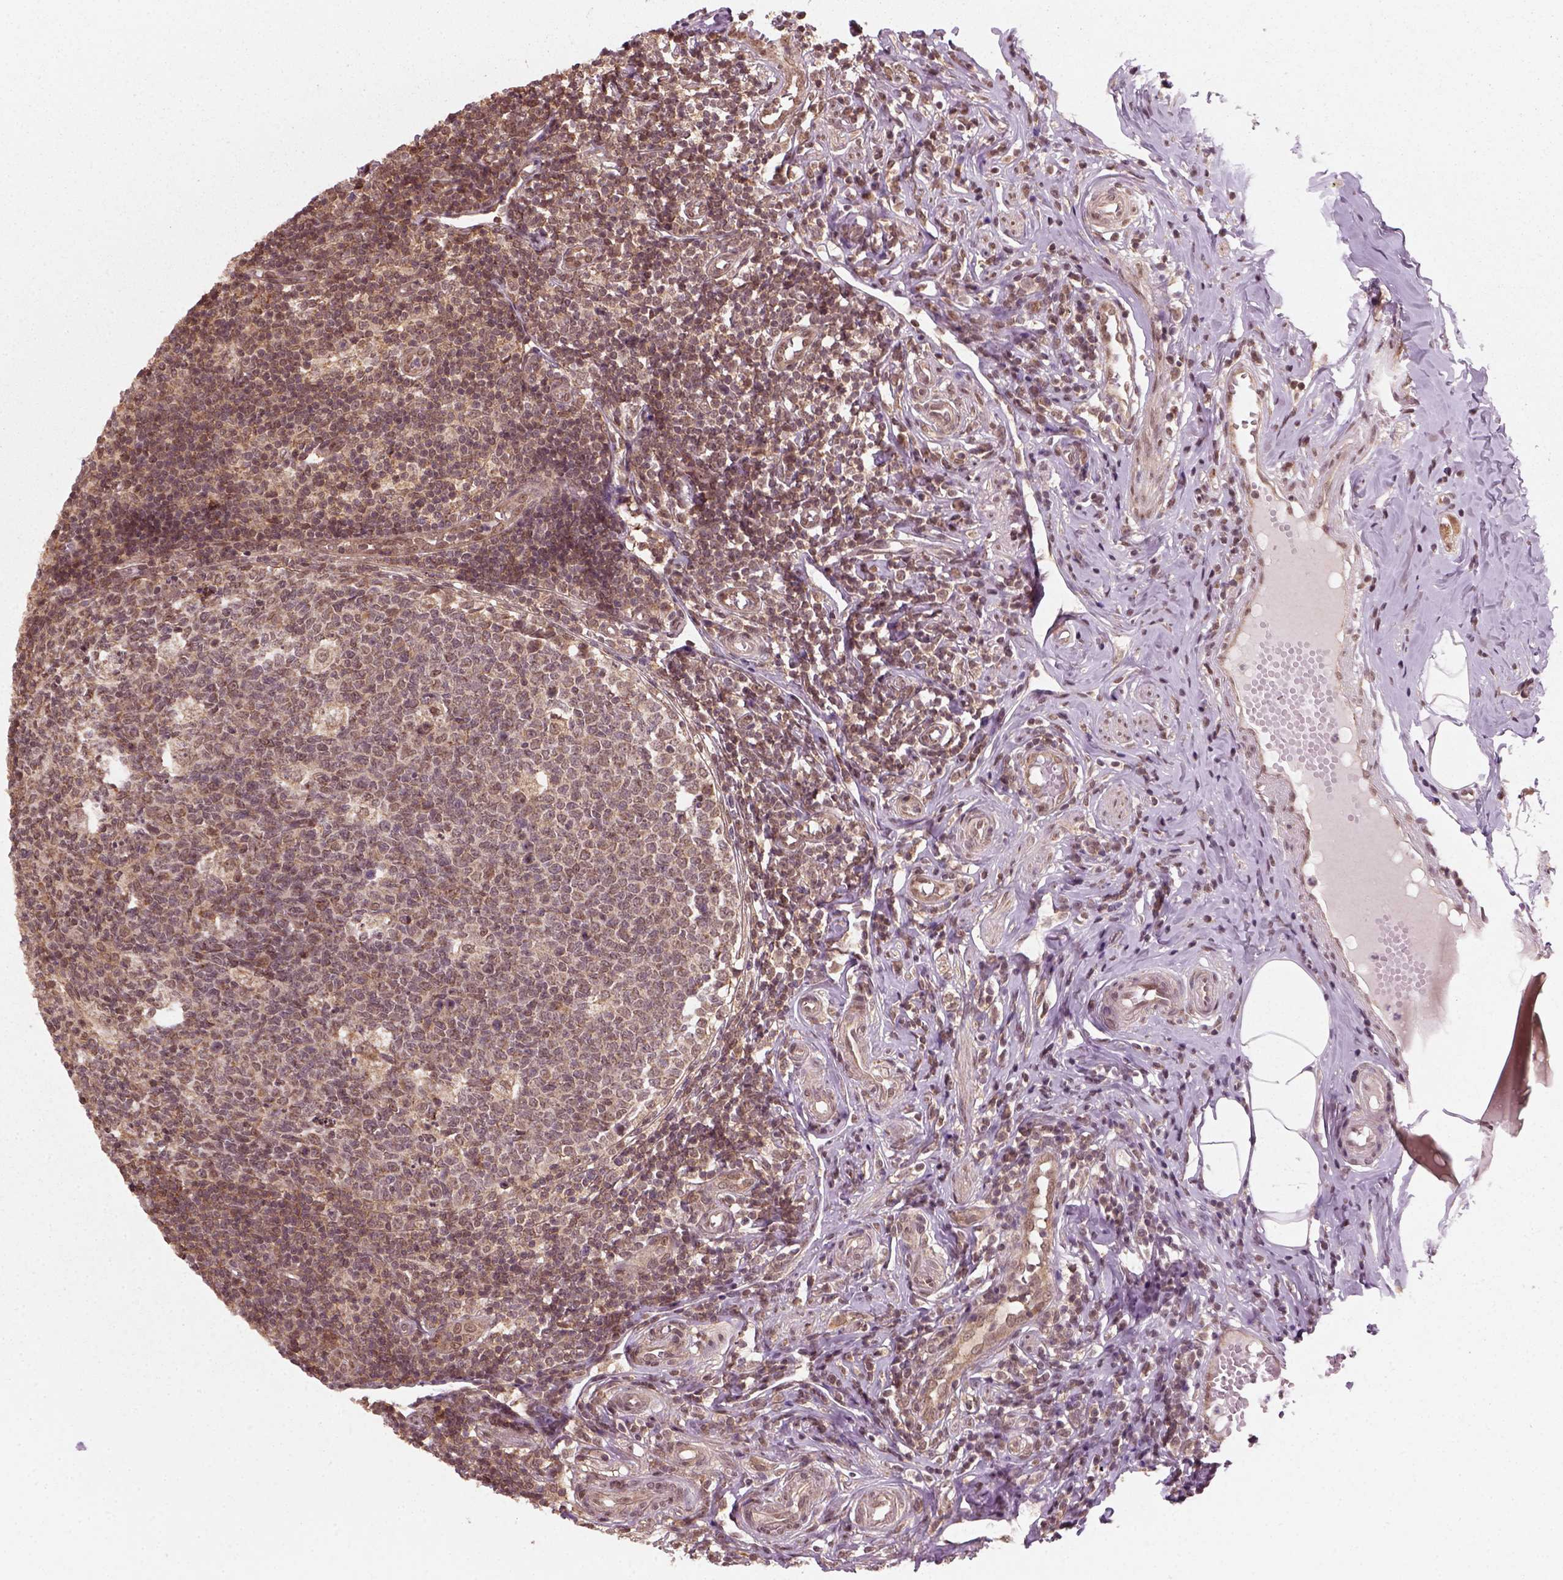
{"staining": {"intensity": "strong", "quantity": ">75%", "location": "cytoplasmic/membranous,nuclear"}, "tissue": "appendix", "cell_type": "Glandular cells", "image_type": "normal", "snomed": [{"axis": "morphology", "description": "Normal tissue, NOS"}, {"axis": "topography", "description": "Appendix"}], "caption": "An IHC photomicrograph of benign tissue is shown. Protein staining in brown labels strong cytoplasmic/membranous,nuclear positivity in appendix within glandular cells. Nuclei are stained in blue.", "gene": "NUDT9", "patient": {"sex": "male", "age": 18}}